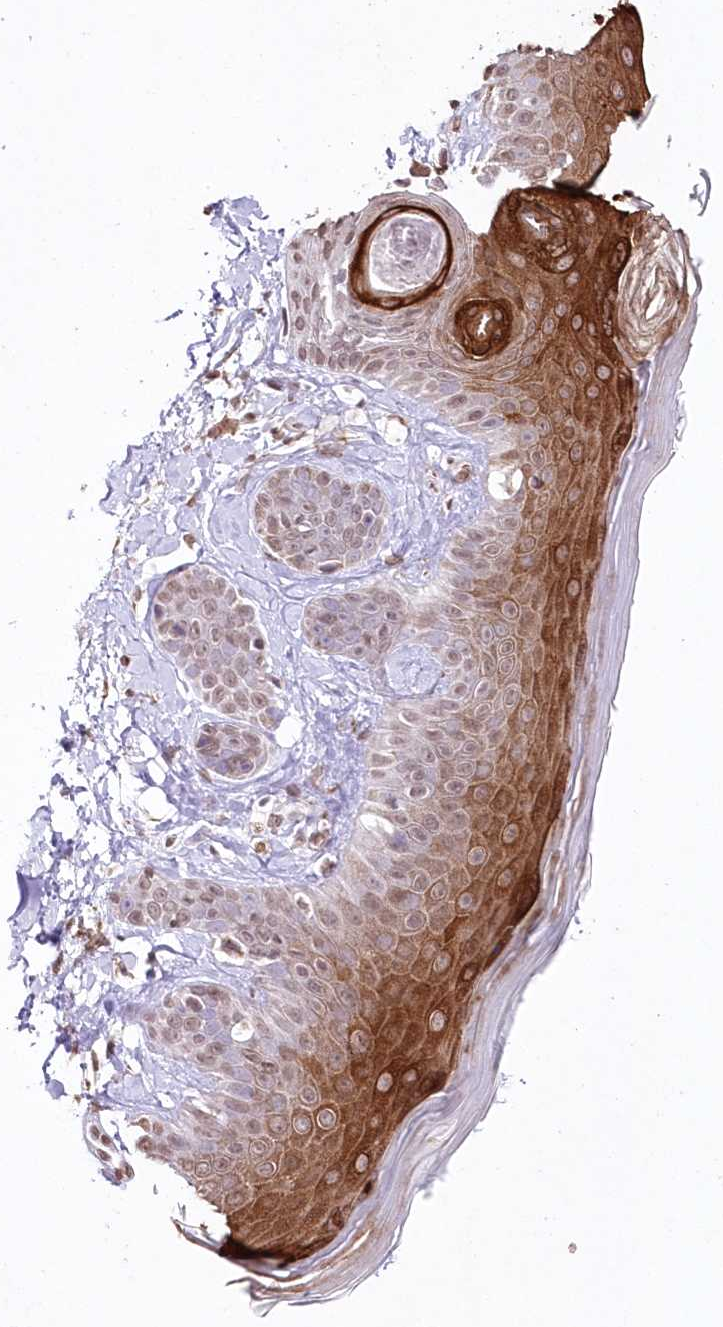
{"staining": {"intensity": "moderate", "quantity": ">75%", "location": "nuclear"}, "tissue": "skin", "cell_type": "Fibroblasts", "image_type": "normal", "snomed": [{"axis": "morphology", "description": "Normal tissue, NOS"}, {"axis": "topography", "description": "Skin"}], "caption": "Immunohistochemical staining of normal skin demonstrates >75% levels of moderate nuclear protein staining in about >75% of fibroblasts.", "gene": "ENSG00000275740", "patient": {"sex": "male", "age": 52}}